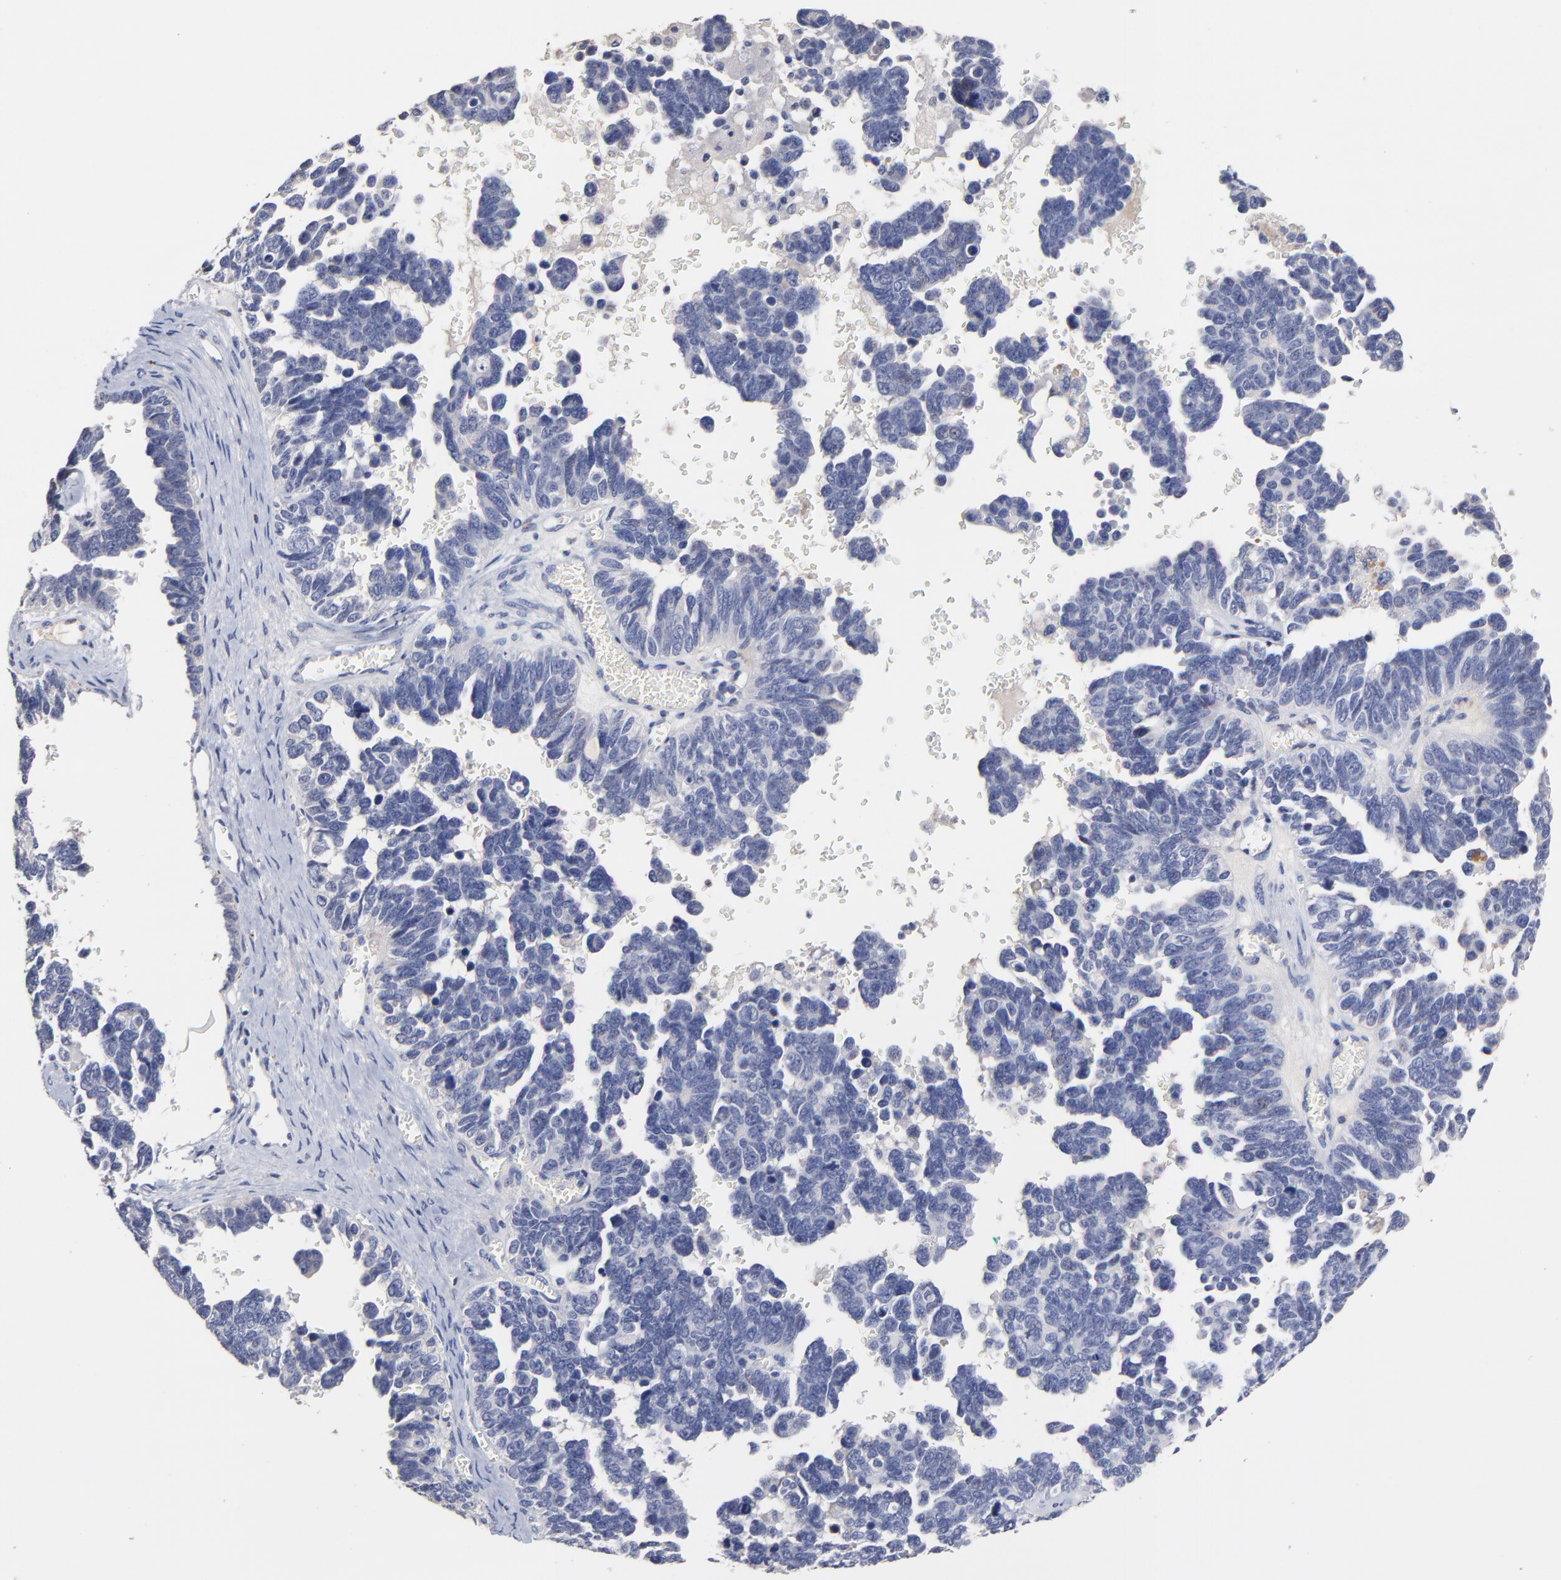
{"staining": {"intensity": "negative", "quantity": "none", "location": "none"}, "tissue": "ovarian cancer", "cell_type": "Tumor cells", "image_type": "cancer", "snomed": [{"axis": "morphology", "description": "Cystadenocarcinoma, serous, NOS"}, {"axis": "topography", "description": "Ovary"}], "caption": "DAB (3,3'-diaminobenzidine) immunohistochemical staining of human ovarian cancer demonstrates no significant positivity in tumor cells. (Stains: DAB (3,3'-diaminobenzidine) IHC with hematoxylin counter stain, Microscopy: brightfield microscopy at high magnification).", "gene": "TRAT1", "patient": {"sex": "female", "age": 69}}